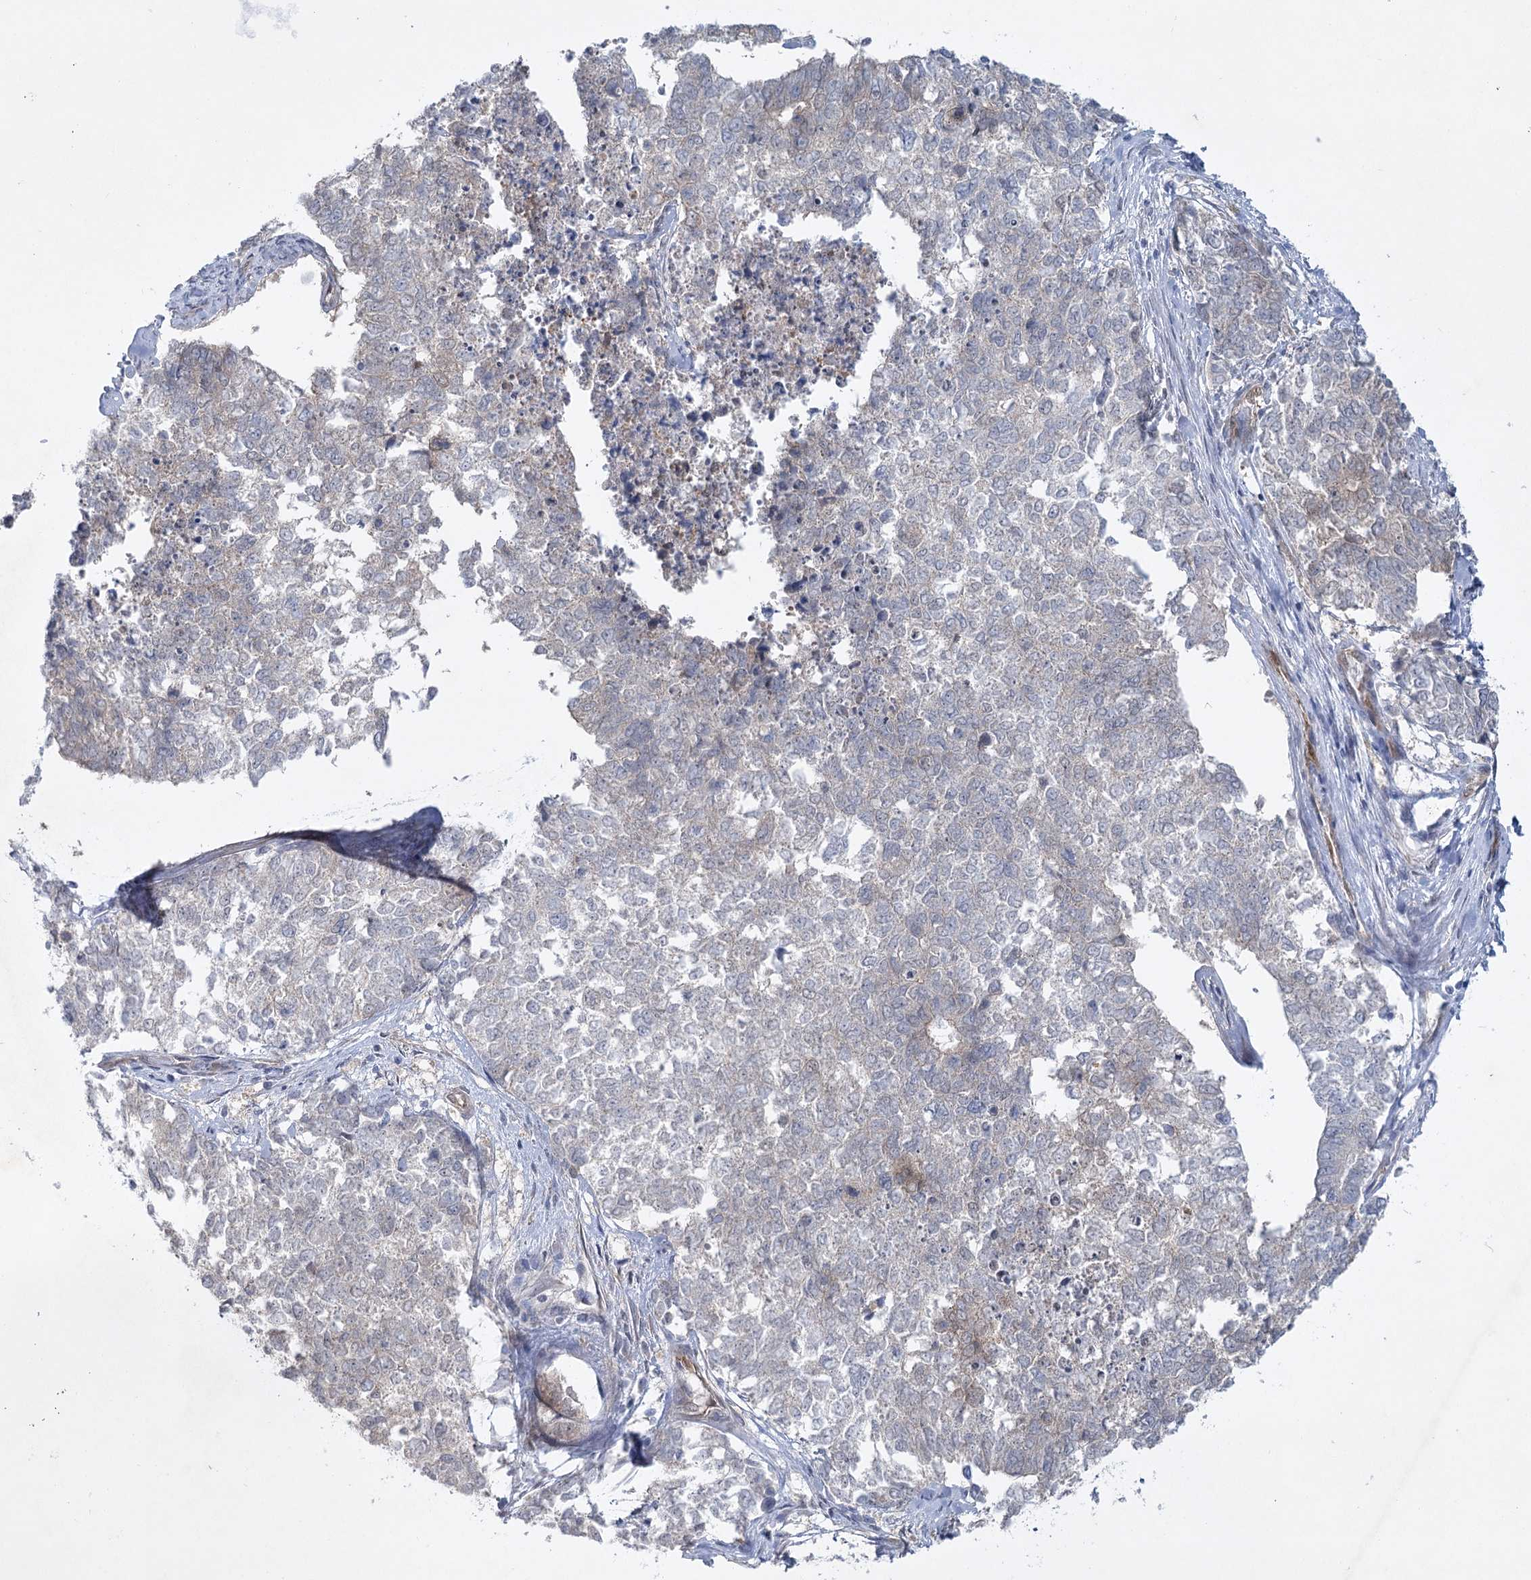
{"staining": {"intensity": "negative", "quantity": "none", "location": "none"}, "tissue": "cervical cancer", "cell_type": "Tumor cells", "image_type": "cancer", "snomed": [{"axis": "morphology", "description": "Squamous cell carcinoma, NOS"}, {"axis": "topography", "description": "Cervix"}], "caption": "Tumor cells show no significant expression in cervical squamous cell carcinoma.", "gene": "AAMDC", "patient": {"sex": "female", "age": 63}}